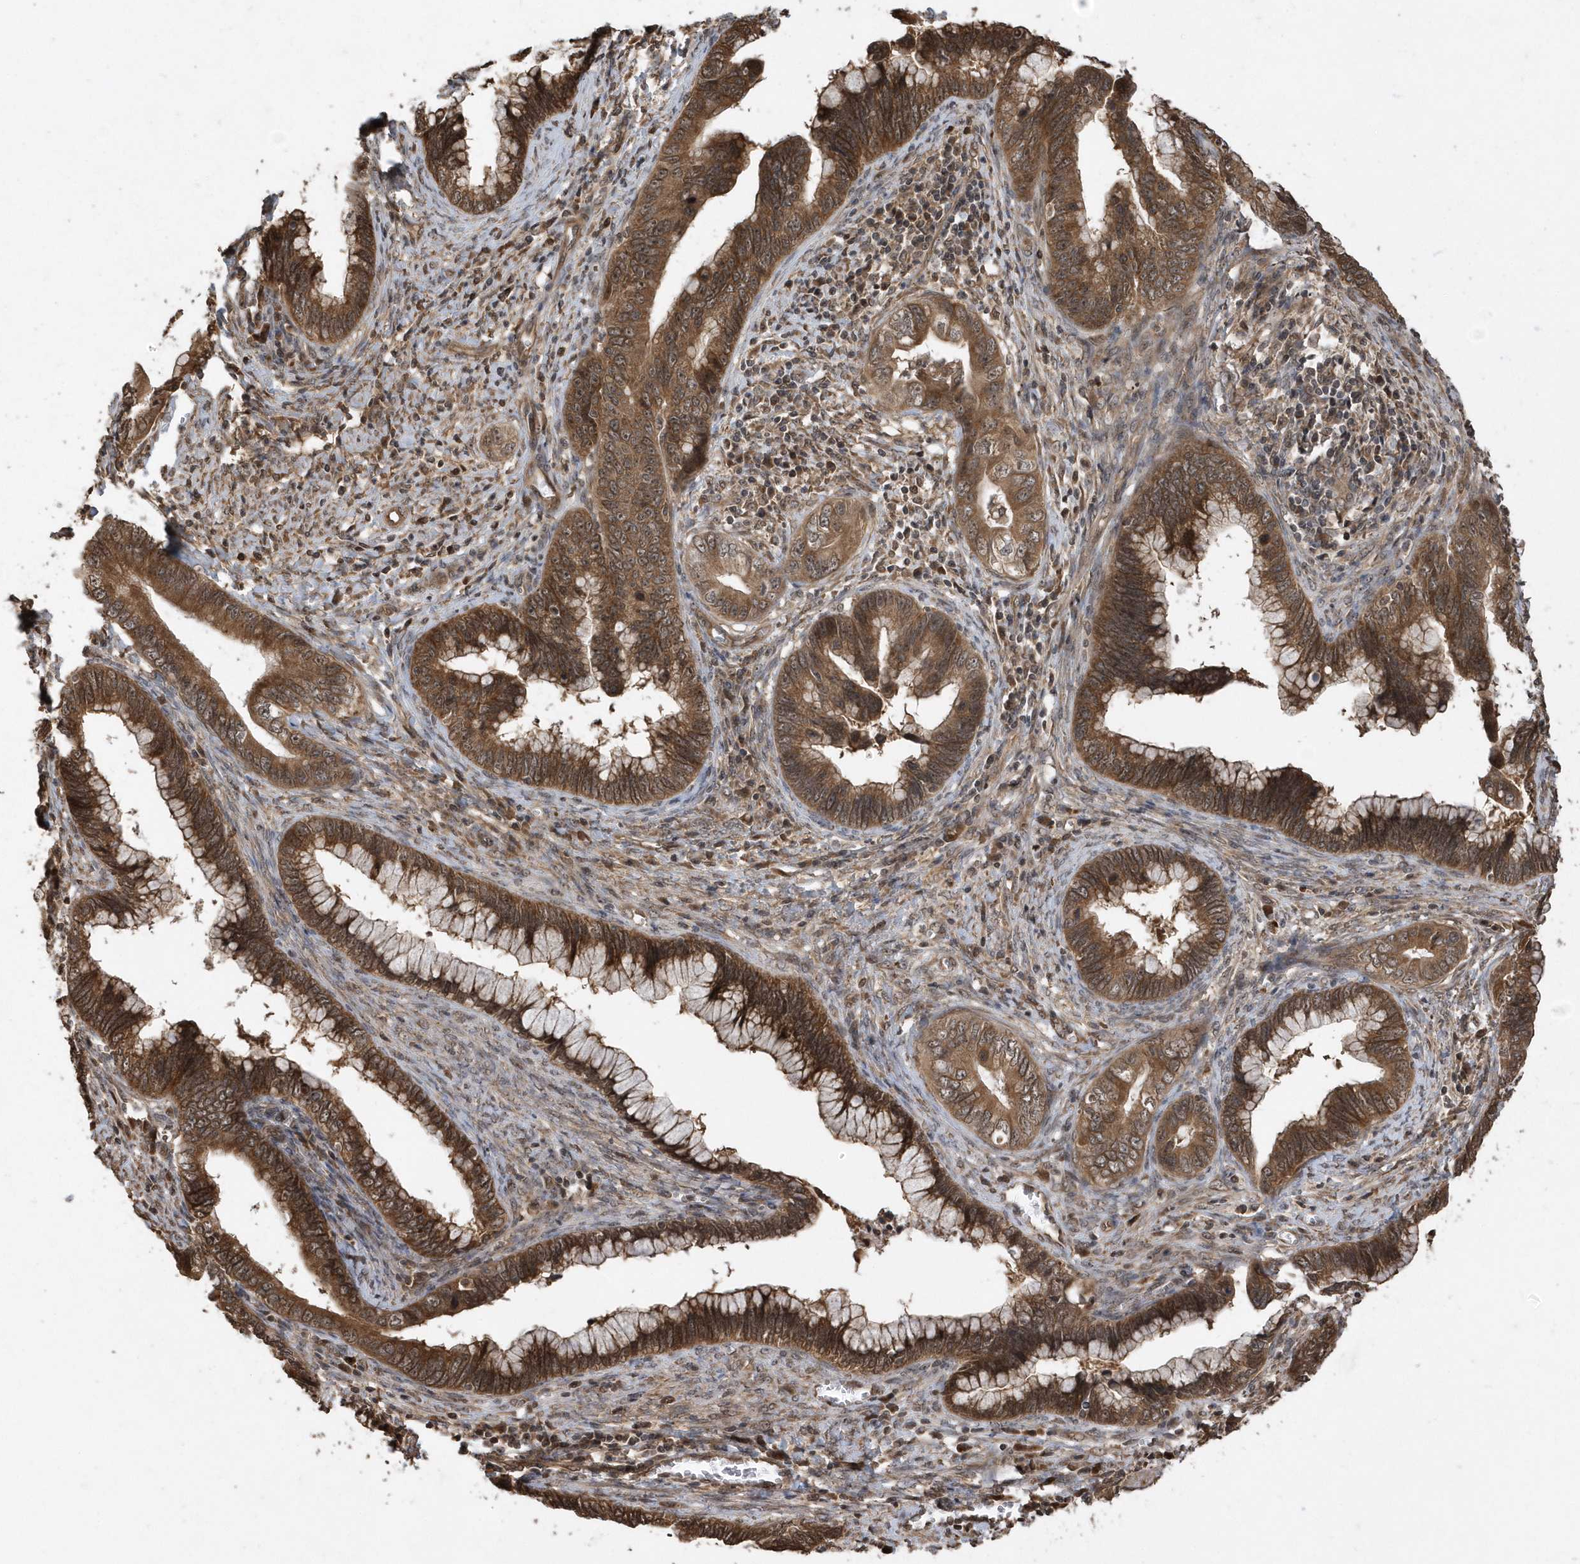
{"staining": {"intensity": "strong", "quantity": ">75%", "location": "cytoplasmic/membranous"}, "tissue": "cervical cancer", "cell_type": "Tumor cells", "image_type": "cancer", "snomed": [{"axis": "morphology", "description": "Adenocarcinoma, NOS"}, {"axis": "topography", "description": "Cervix"}], "caption": "Immunohistochemical staining of human cervical adenocarcinoma shows strong cytoplasmic/membranous protein staining in about >75% of tumor cells.", "gene": "WASHC5", "patient": {"sex": "female", "age": 44}}